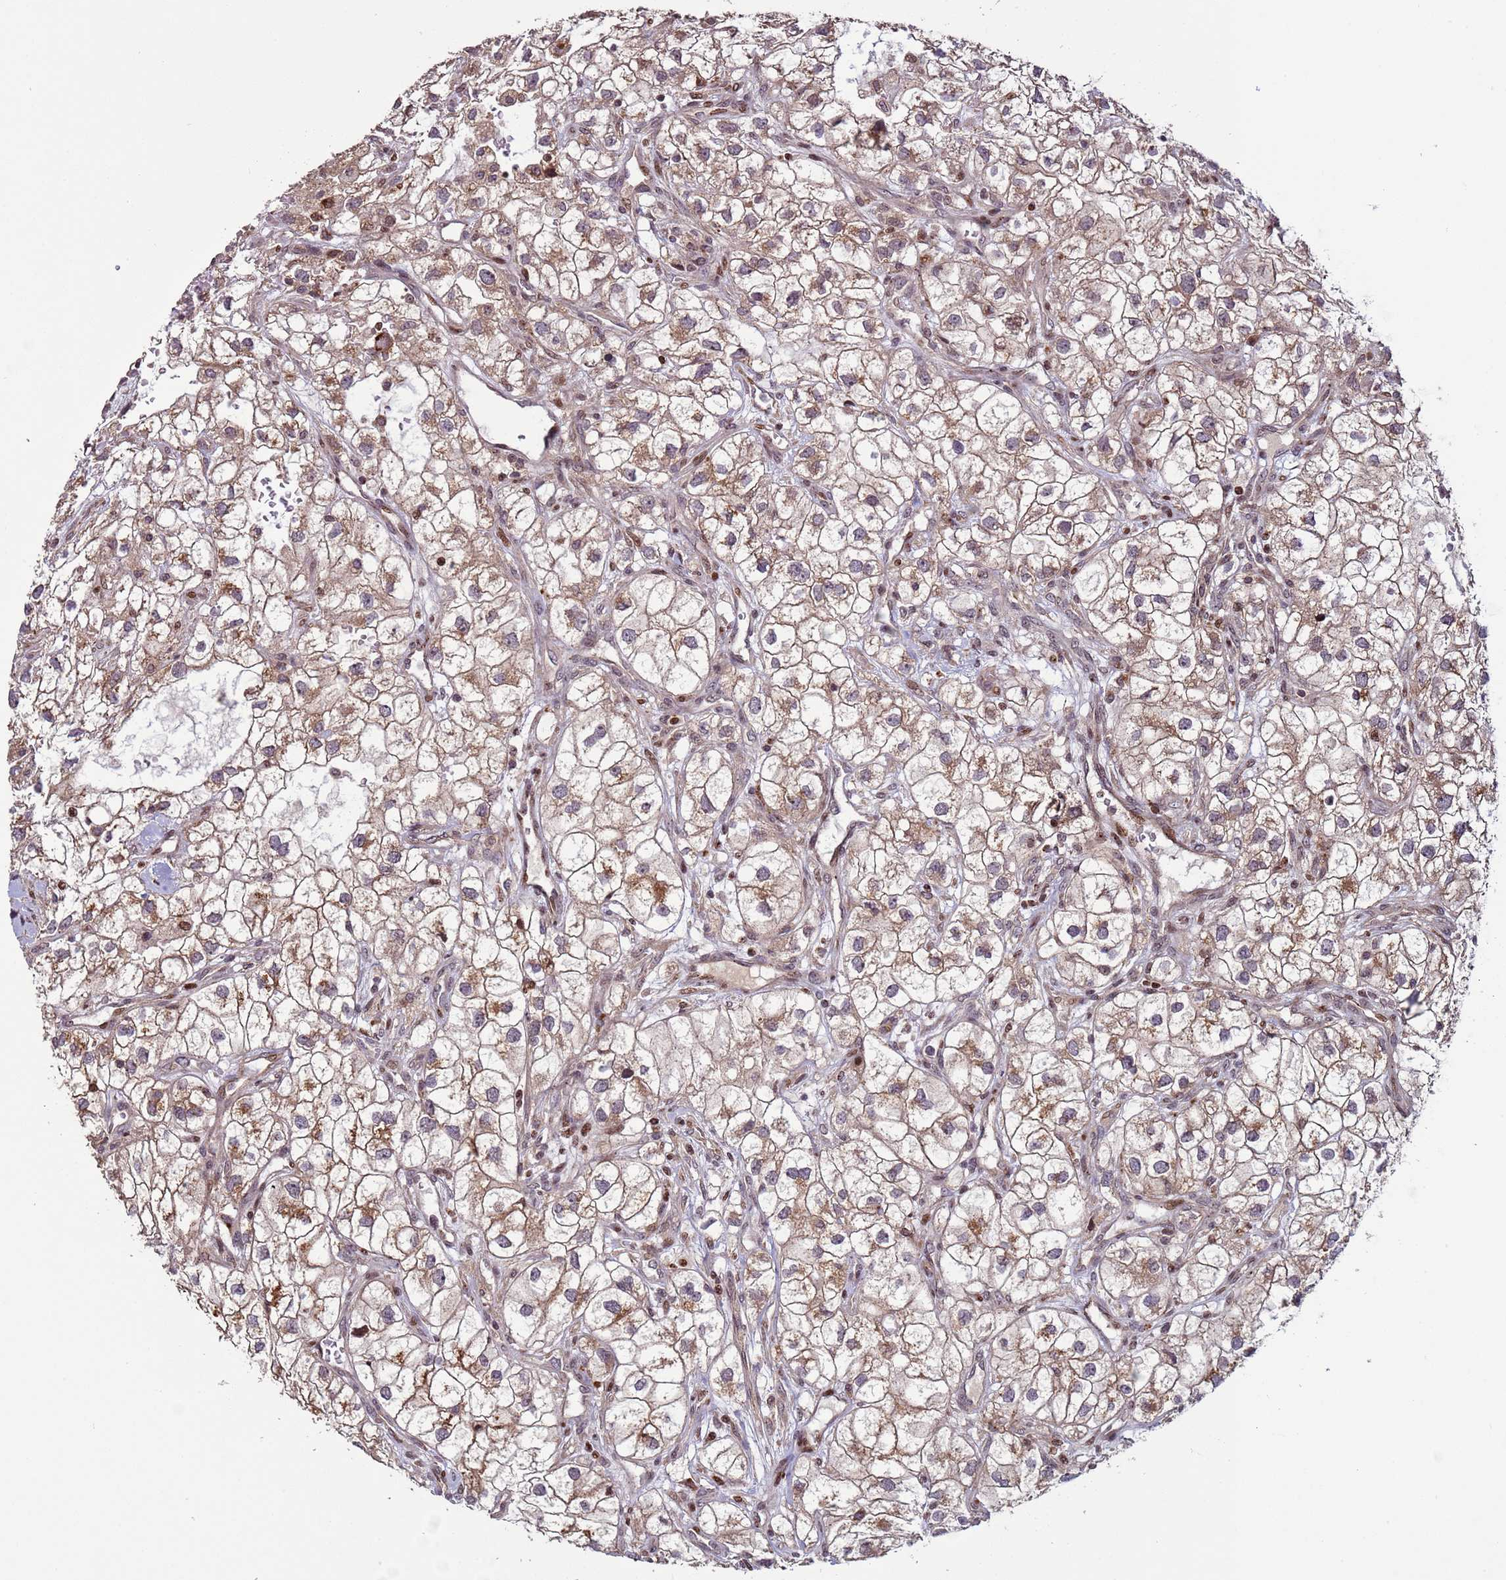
{"staining": {"intensity": "moderate", "quantity": ">75%", "location": "cytoplasmic/membranous"}, "tissue": "renal cancer", "cell_type": "Tumor cells", "image_type": "cancer", "snomed": [{"axis": "morphology", "description": "Adenocarcinoma, NOS"}, {"axis": "topography", "description": "Kidney"}], "caption": "Adenocarcinoma (renal) was stained to show a protein in brown. There is medium levels of moderate cytoplasmic/membranous expression in about >75% of tumor cells.", "gene": "HGH1", "patient": {"sex": "male", "age": 59}}